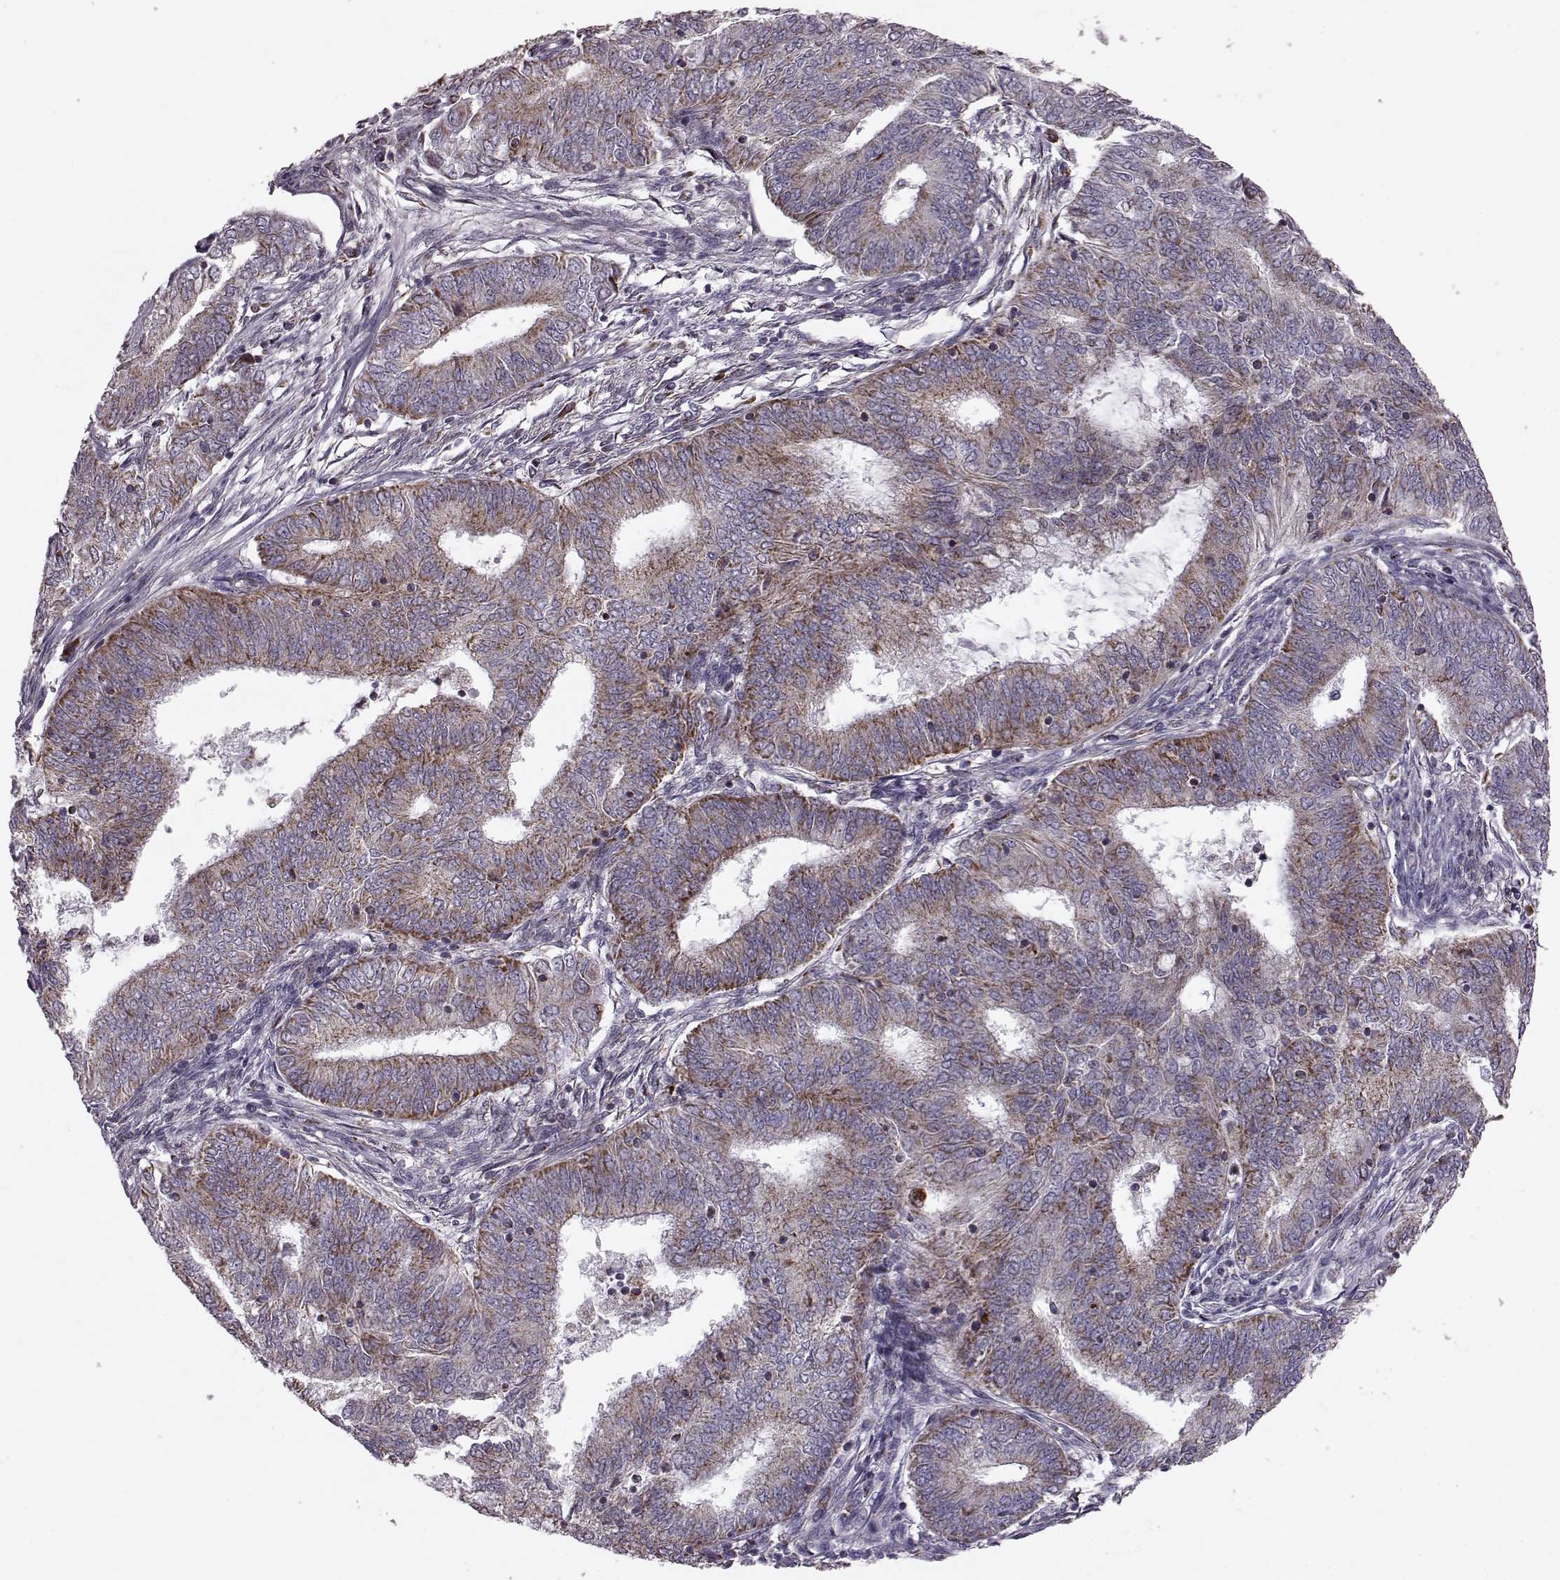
{"staining": {"intensity": "moderate", "quantity": ">75%", "location": "cytoplasmic/membranous"}, "tissue": "endometrial cancer", "cell_type": "Tumor cells", "image_type": "cancer", "snomed": [{"axis": "morphology", "description": "Adenocarcinoma, NOS"}, {"axis": "topography", "description": "Endometrium"}], "caption": "This image shows adenocarcinoma (endometrial) stained with immunohistochemistry (IHC) to label a protein in brown. The cytoplasmic/membranous of tumor cells show moderate positivity for the protein. Nuclei are counter-stained blue.", "gene": "ATP5MF", "patient": {"sex": "female", "age": 62}}